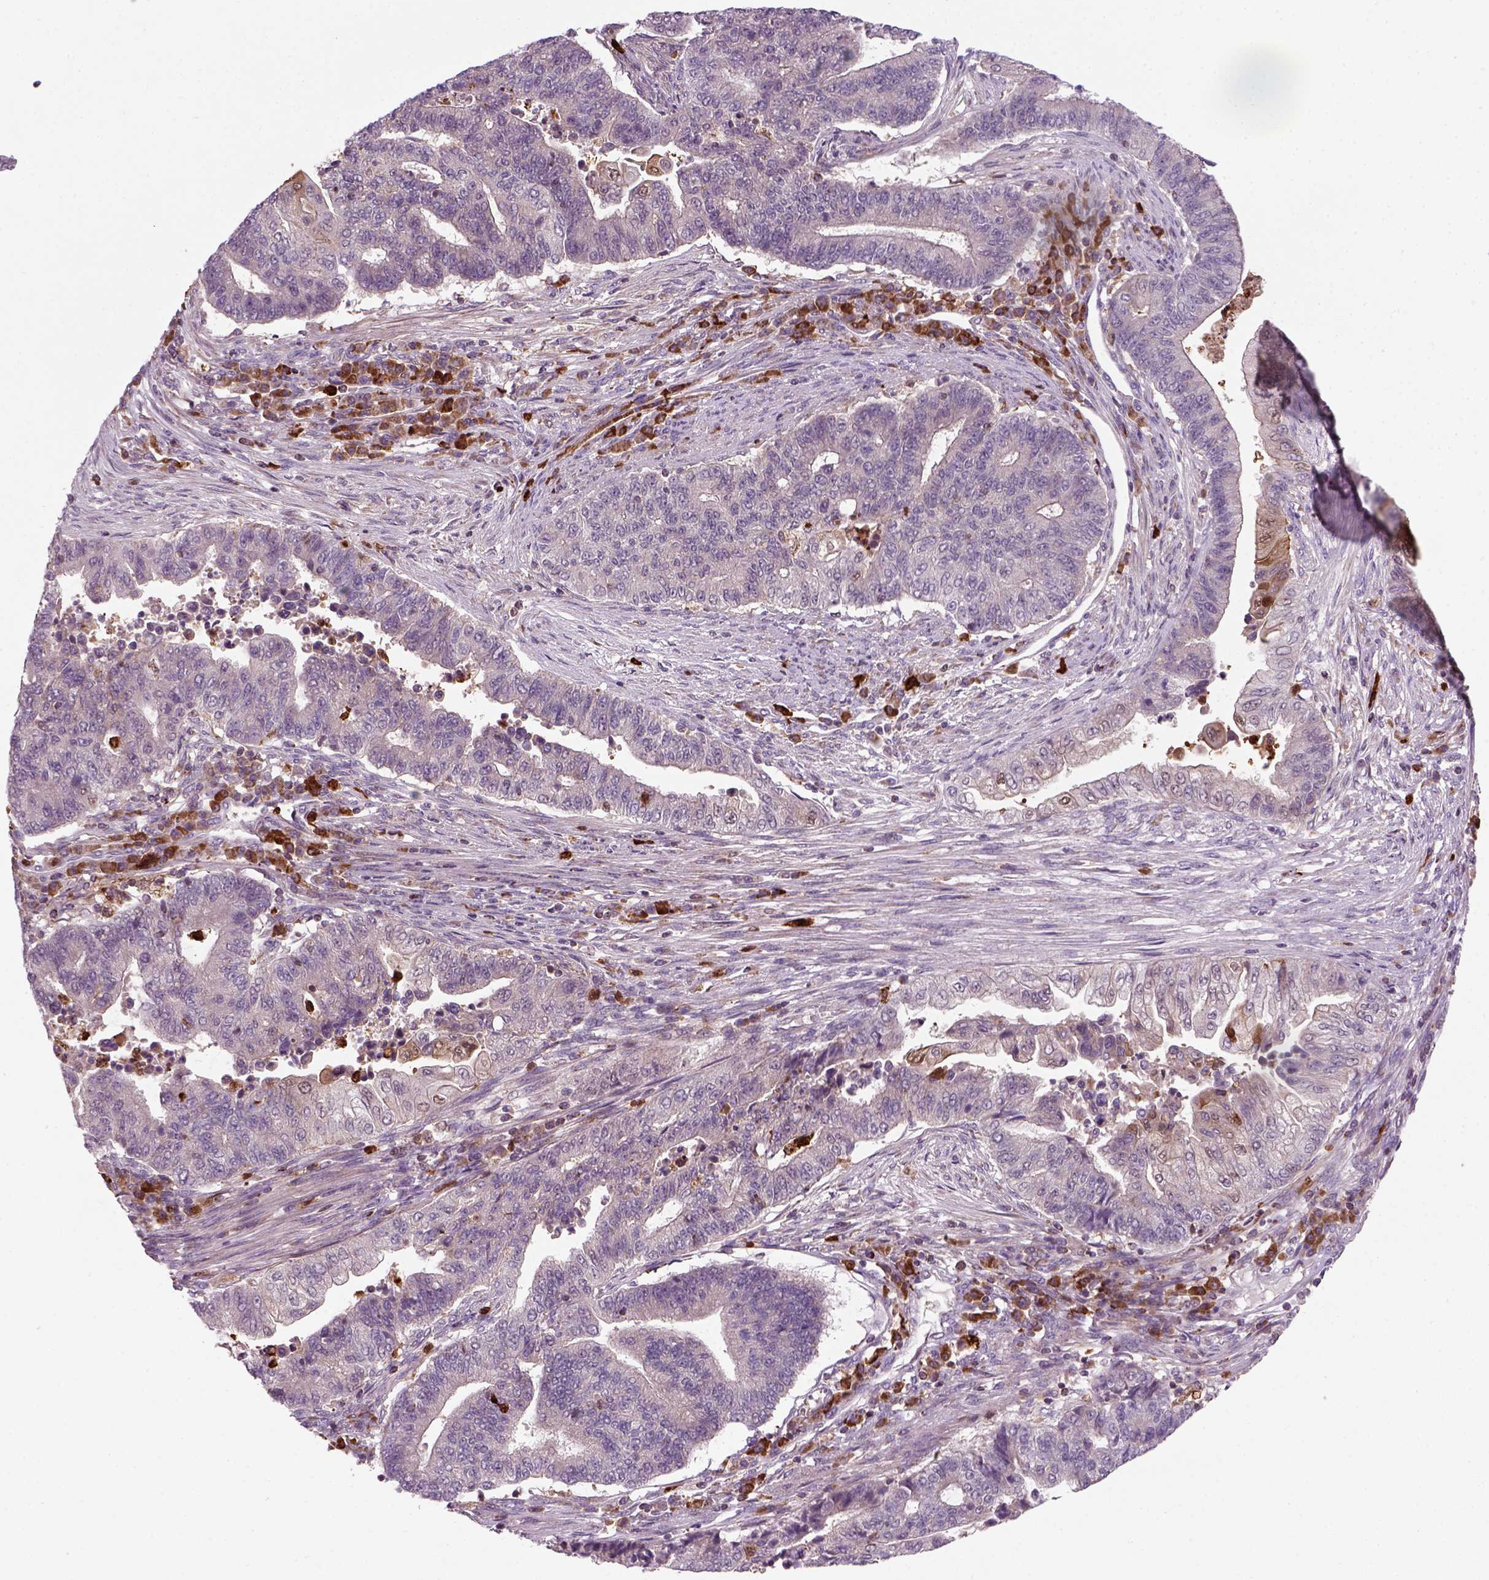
{"staining": {"intensity": "negative", "quantity": "none", "location": "none"}, "tissue": "endometrial cancer", "cell_type": "Tumor cells", "image_type": "cancer", "snomed": [{"axis": "morphology", "description": "Adenocarcinoma, NOS"}, {"axis": "topography", "description": "Uterus"}, {"axis": "topography", "description": "Endometrium"}], "caption": "This photomicrograph is of adenocarcinoma (endometrial) stained with immunohistochemistry to label a protein in brown with the nuclei are counter-stained blue. There is no staining in tumor cells. (Brightfield microscopy of DAB (3,3'-diaminobenzidine) immunohistochemistry (IHC) at high magnification).", "gene": "NUDT16L1", "patient": {"sex": "female", "age": 54}}